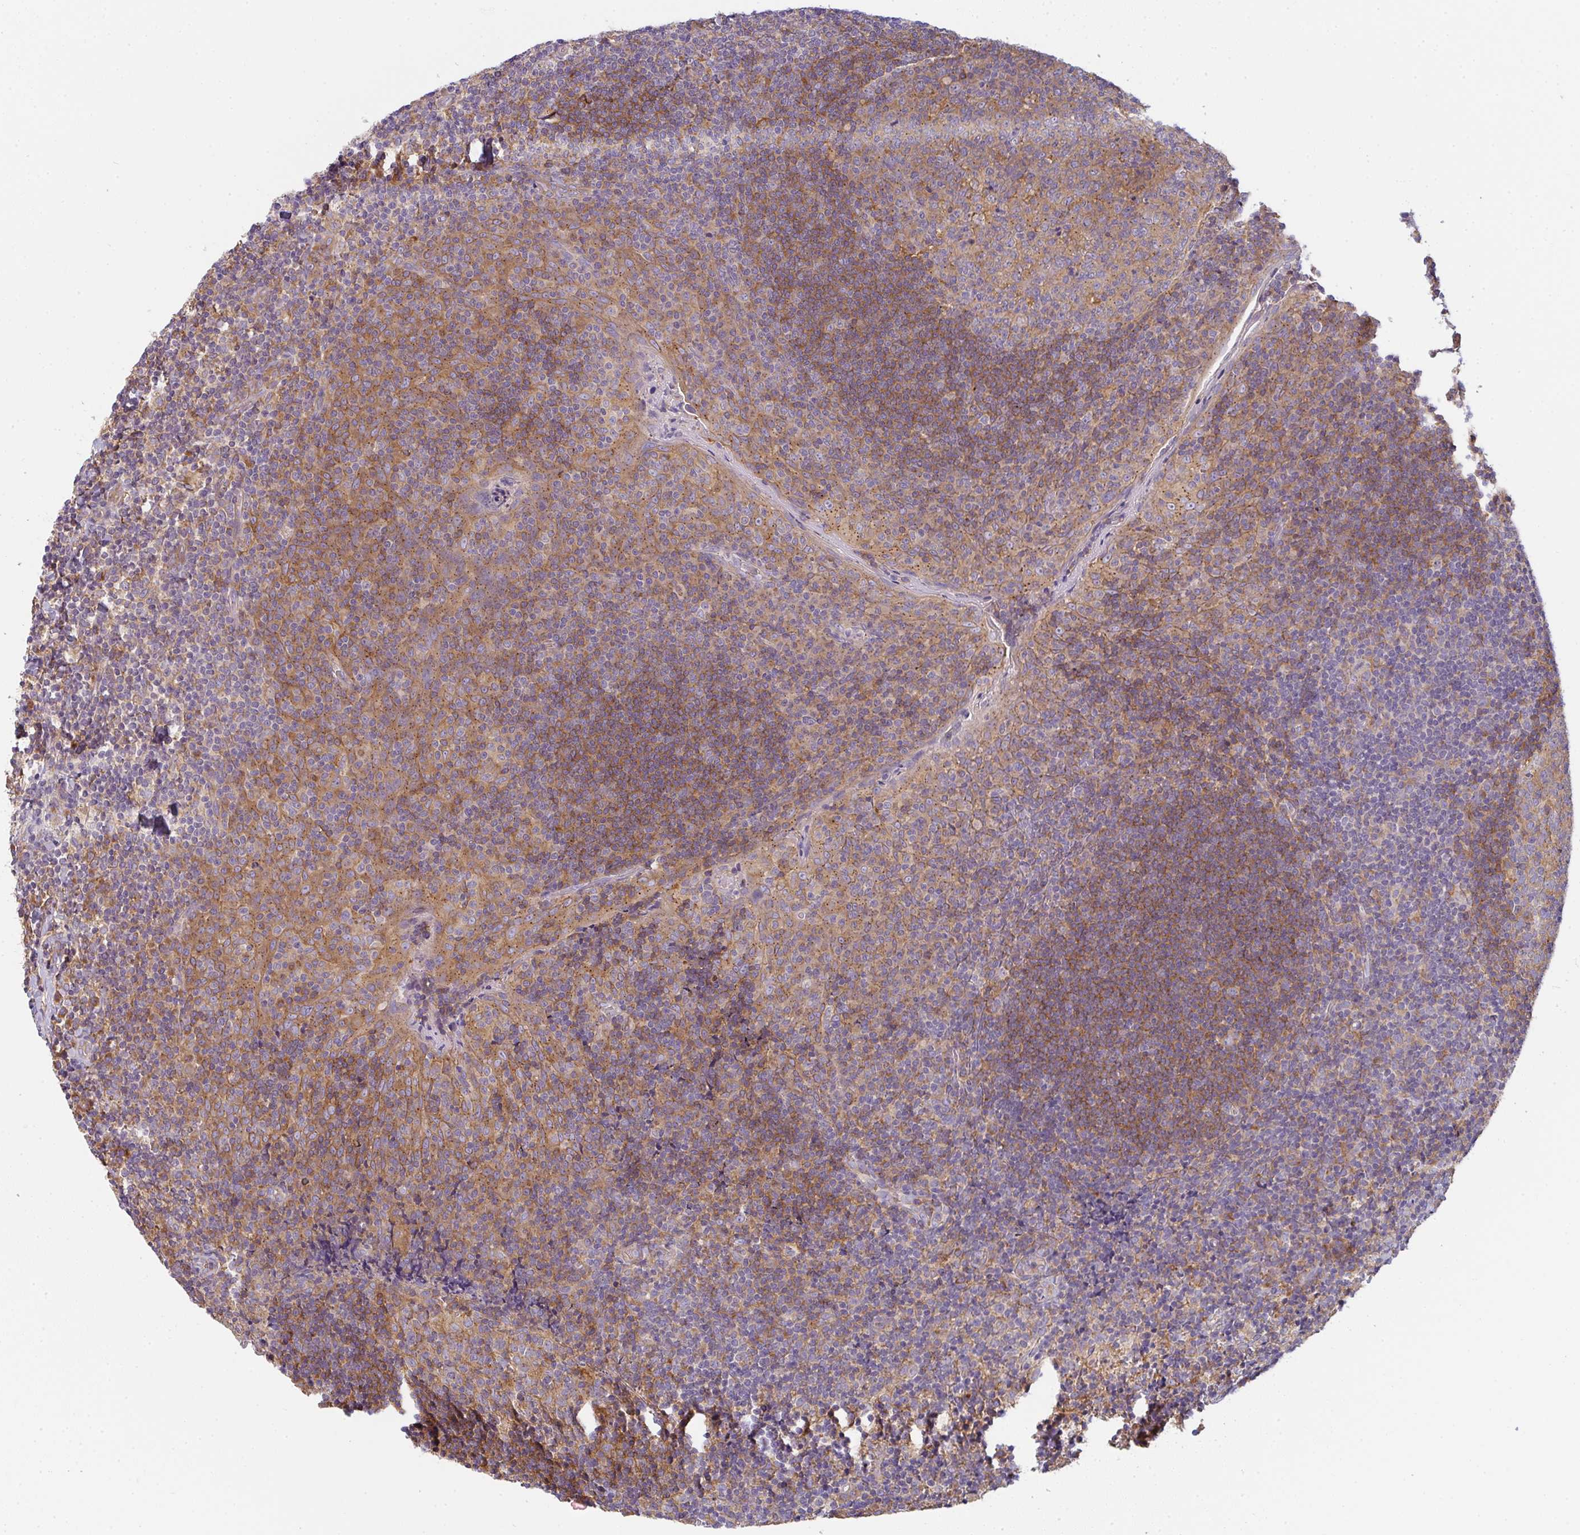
{"staining": {"intensity": "weak", "quantity": "25%-75%", "location": "cytoplasmic/membranous"}, "tissue": "tonsil", "cell_type": "Germinal center cells", "image_type": "normal", "snomed": [{"axis": "morphology", "description": "Normal tissue, NOS"}, {"axis": "topography", "description": "Tonsil"}], "caption": "Immunohistochemistry micrograph of unremarkable tonsil: human tonsil stained using immunohistochemistry reveals low levels of weak protein expression localized specifically in the cytoplasmic/membranous of germinal center cells, appearing as a cytoplasmic/membranous brown color.", "gene": "SNX5", "patient": {"sex": "male", "age": 17}}